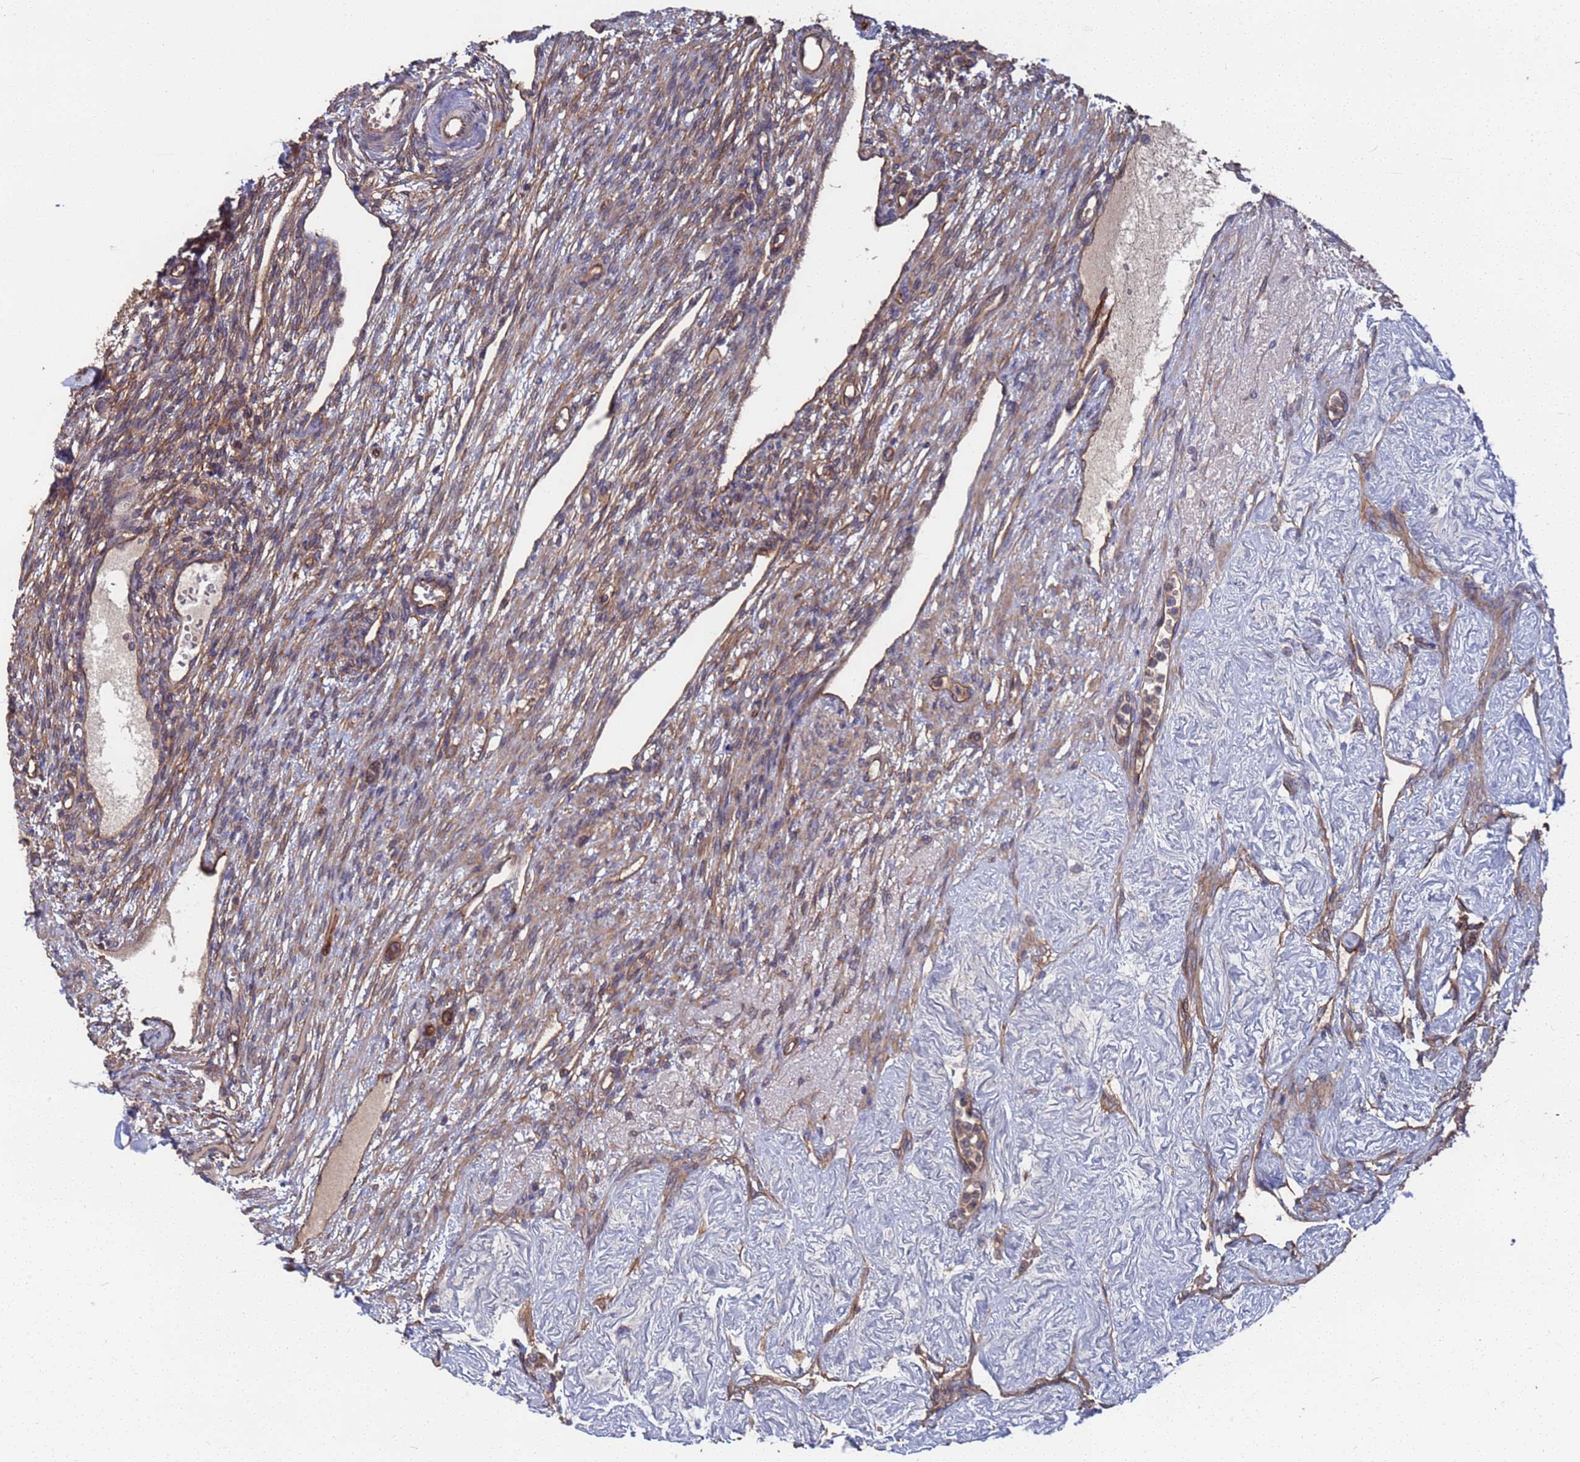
{"staining": {"intensity": "moderate", "quantity": "25%-75%", "location": "cytoplasmic/membranous"}, "tissue": "ovary", "cell_type": "Ovarian stroma cells", "image_type": "normal", "snomed": [{"axis": "morphology", "description": "Normal tissue, NOS"}, {"axis": "morphology", "description": "Cyst, NOS"}, {"axis": "topography", "description": "Ovary"}], "caption": "A photomicrograph showing moderate cytoplasmic/membranous expression in about 25%-75% of ovarian stroma cells in unremarkable ovary, as visualized by brown immunohistochemical staining.", "gene": "NDUFAF6", "patient": {"sex": "female", "age": 33}}